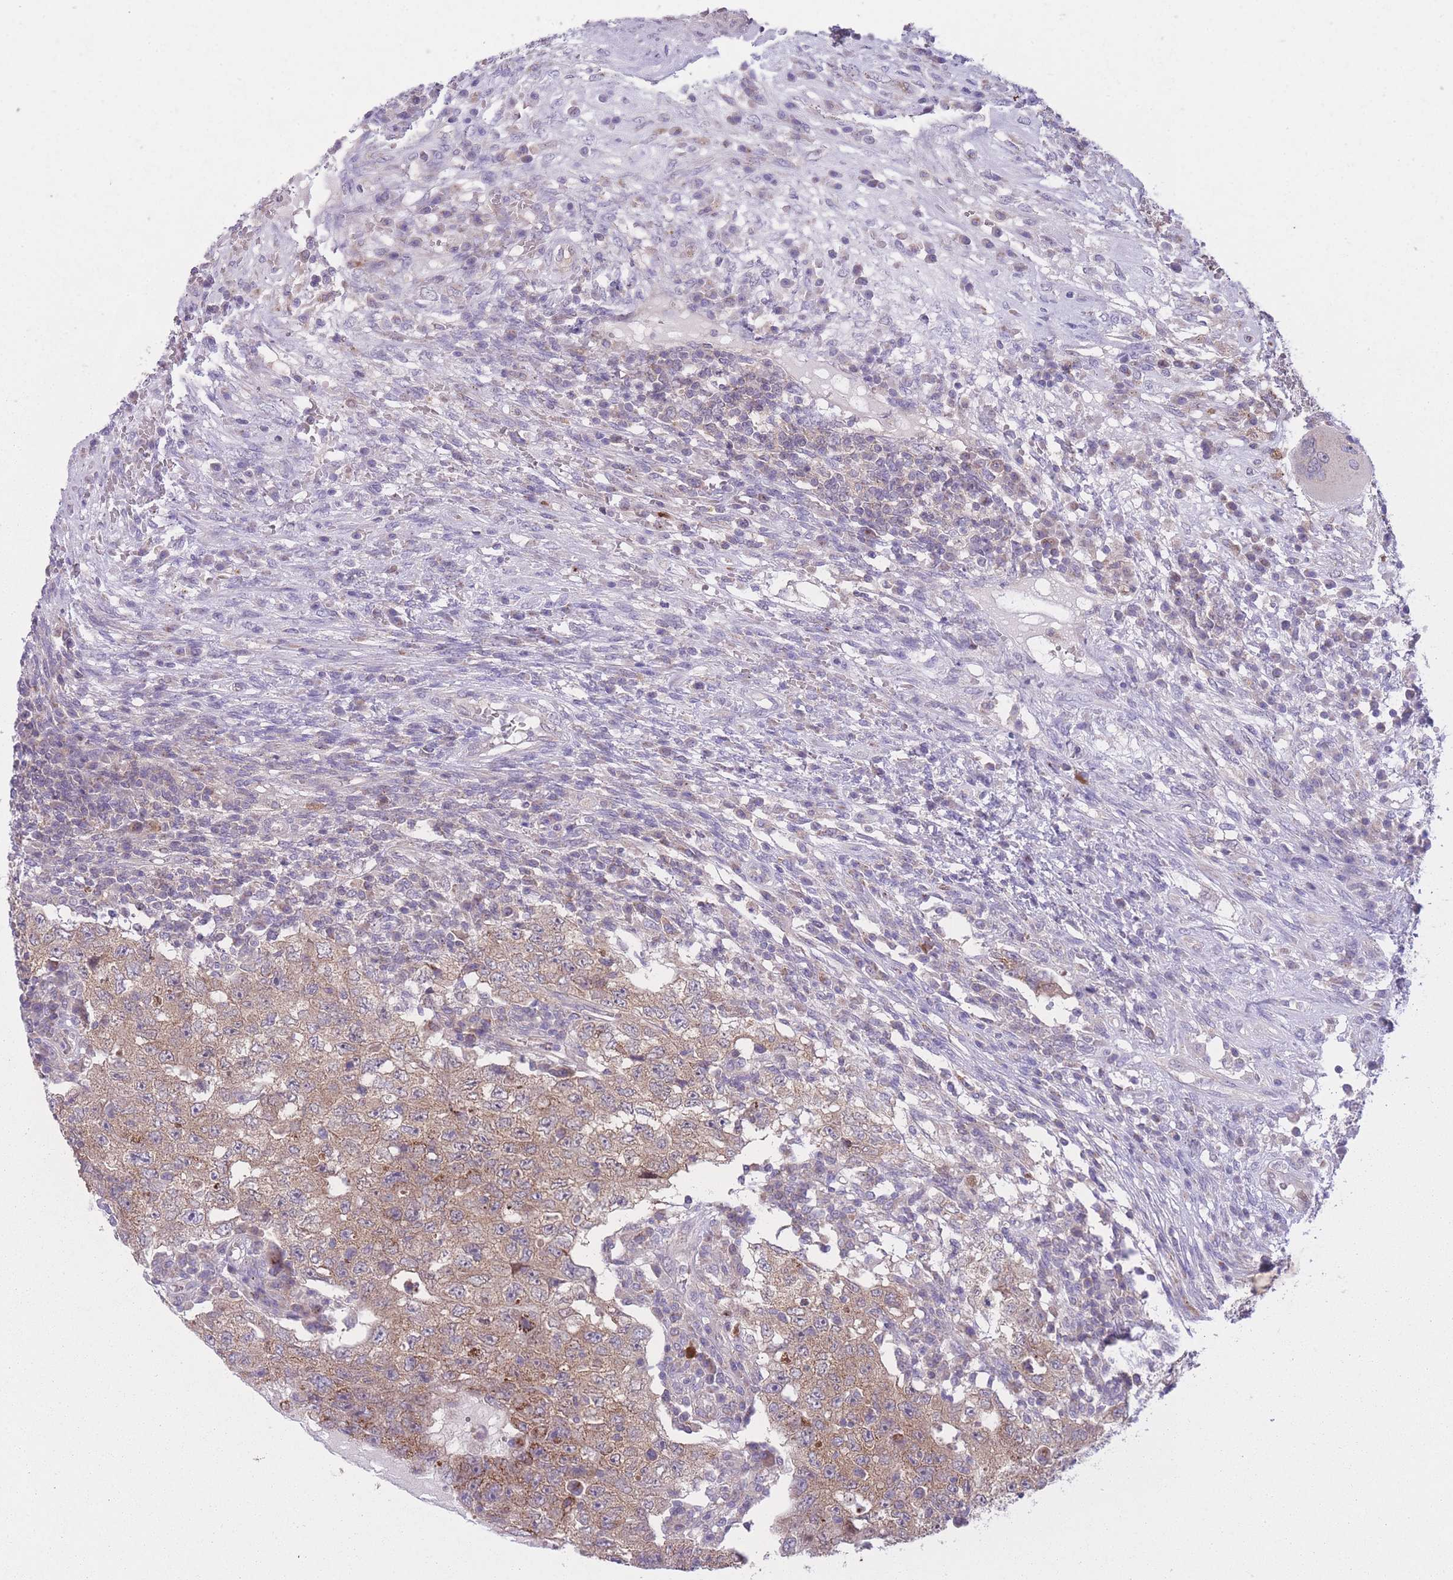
{"staining": {"intensity": "moderate", "quantity": ">75%", "location": "cytoplasmic/membranous"}, "tissue": "testis cancer", "cell_type": "Tumor cells", "image_type": "cancer", "snomed": [{"axis": "morphology", "description": "Carcinoma, Embryonal, NOS"}, {"axis": "topography", "description": "Testis"}], "caption": "Human testis cancer stained with a protein marker shows moderate staining in tumor cells.", "gene": "CCT6B", "patient": {"sex": "male", "age": 26}}